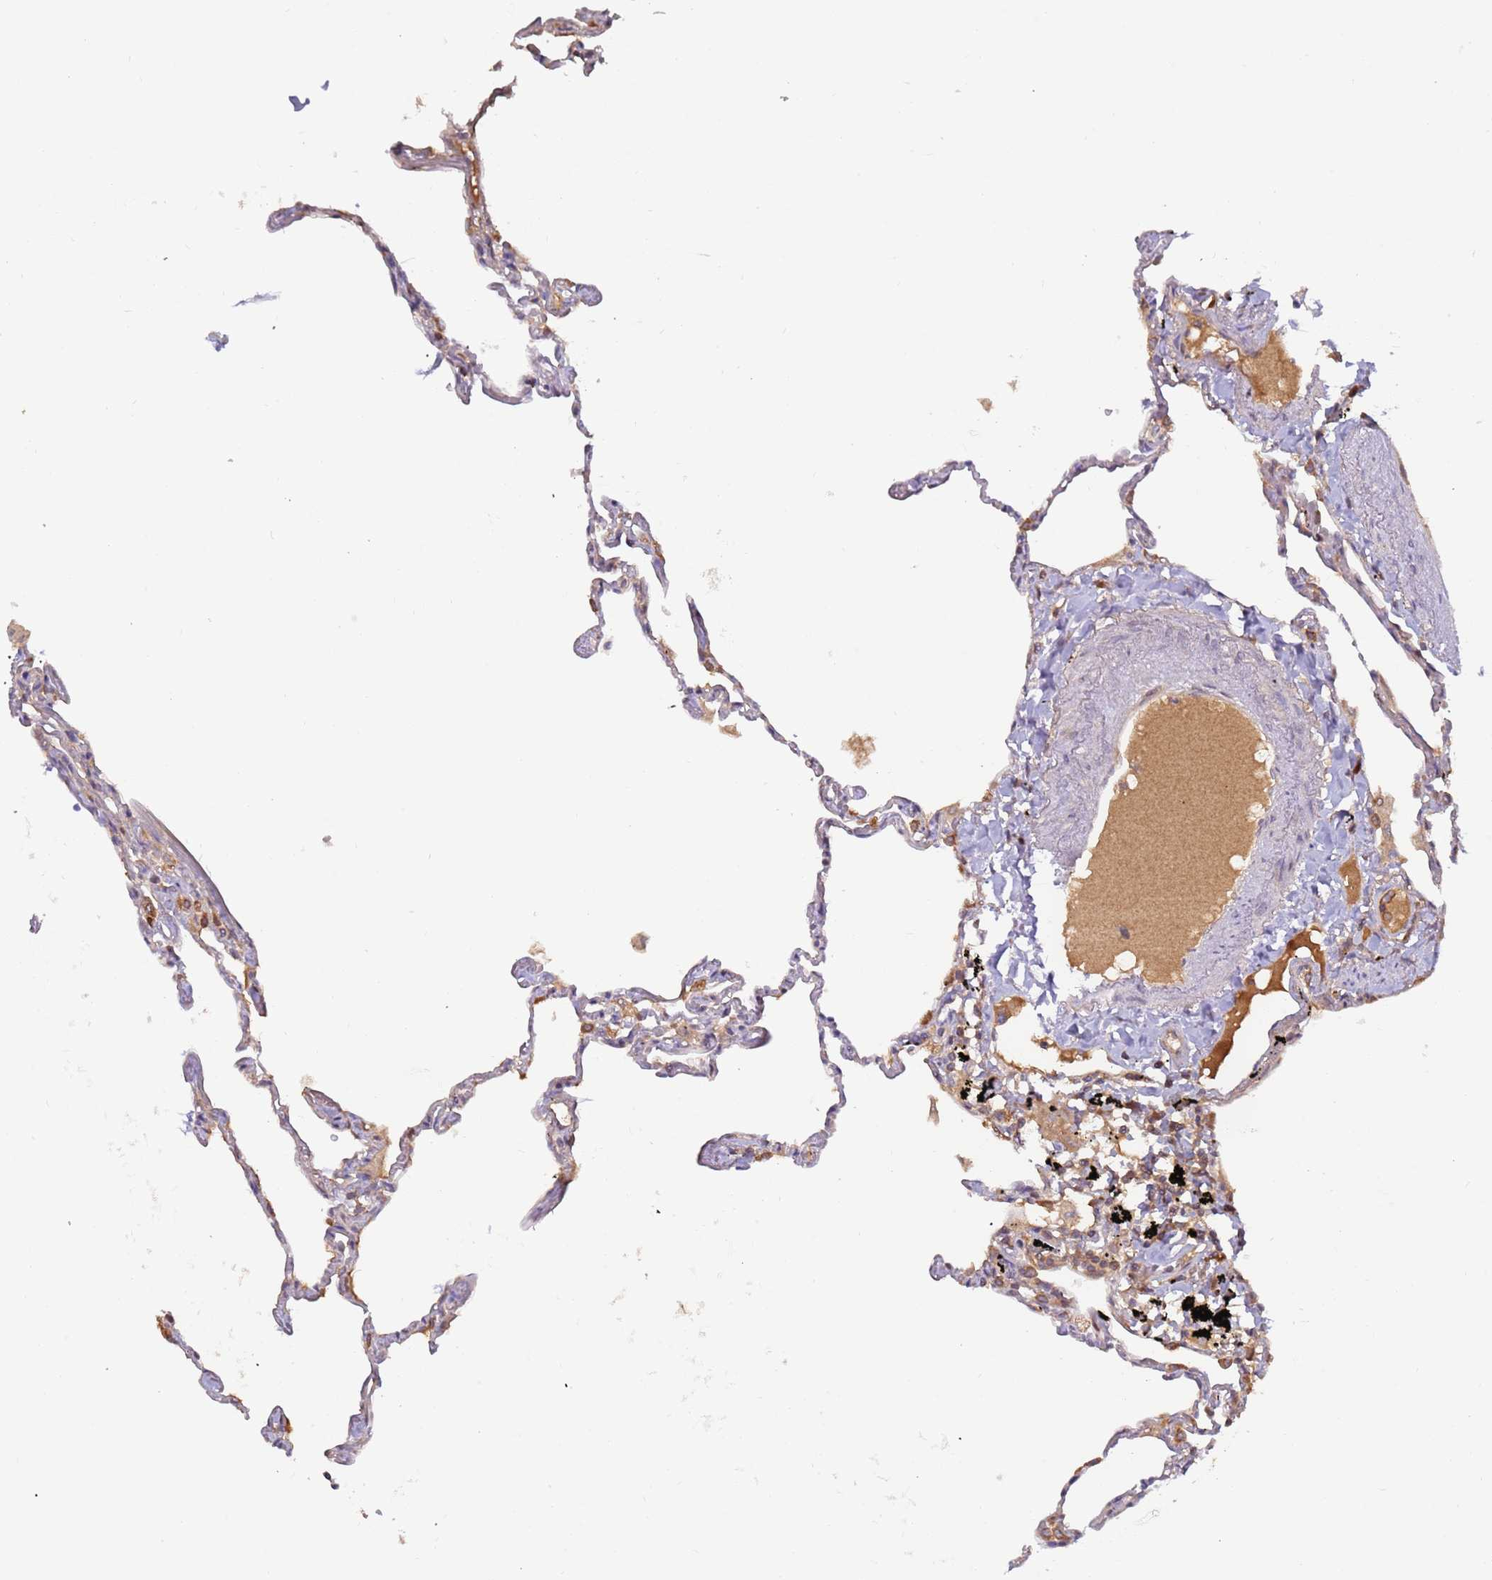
{"staining": {"intensity": "moderate", "quantity": "<25%", "location": "cytoplasmic/membranous"}, "tissue": "lung", "cell_type": "Alveolar cells", "image_type": "normal", "snomed": [{"axis": "morphology", "description": "Normal tissue, NOS"}, {"axis": "topography", "description": "Lung"}], "caption": "Lung stained with DAB (3,3'-diaminobenzidine) immunohistochemistry (IHC) exhibits low levels of moderate cytoplasmic/membranous expression in about <25% of alveolar cells.", "gene": "OR5A2", "patient": {"sex": "female", "age": 67}}